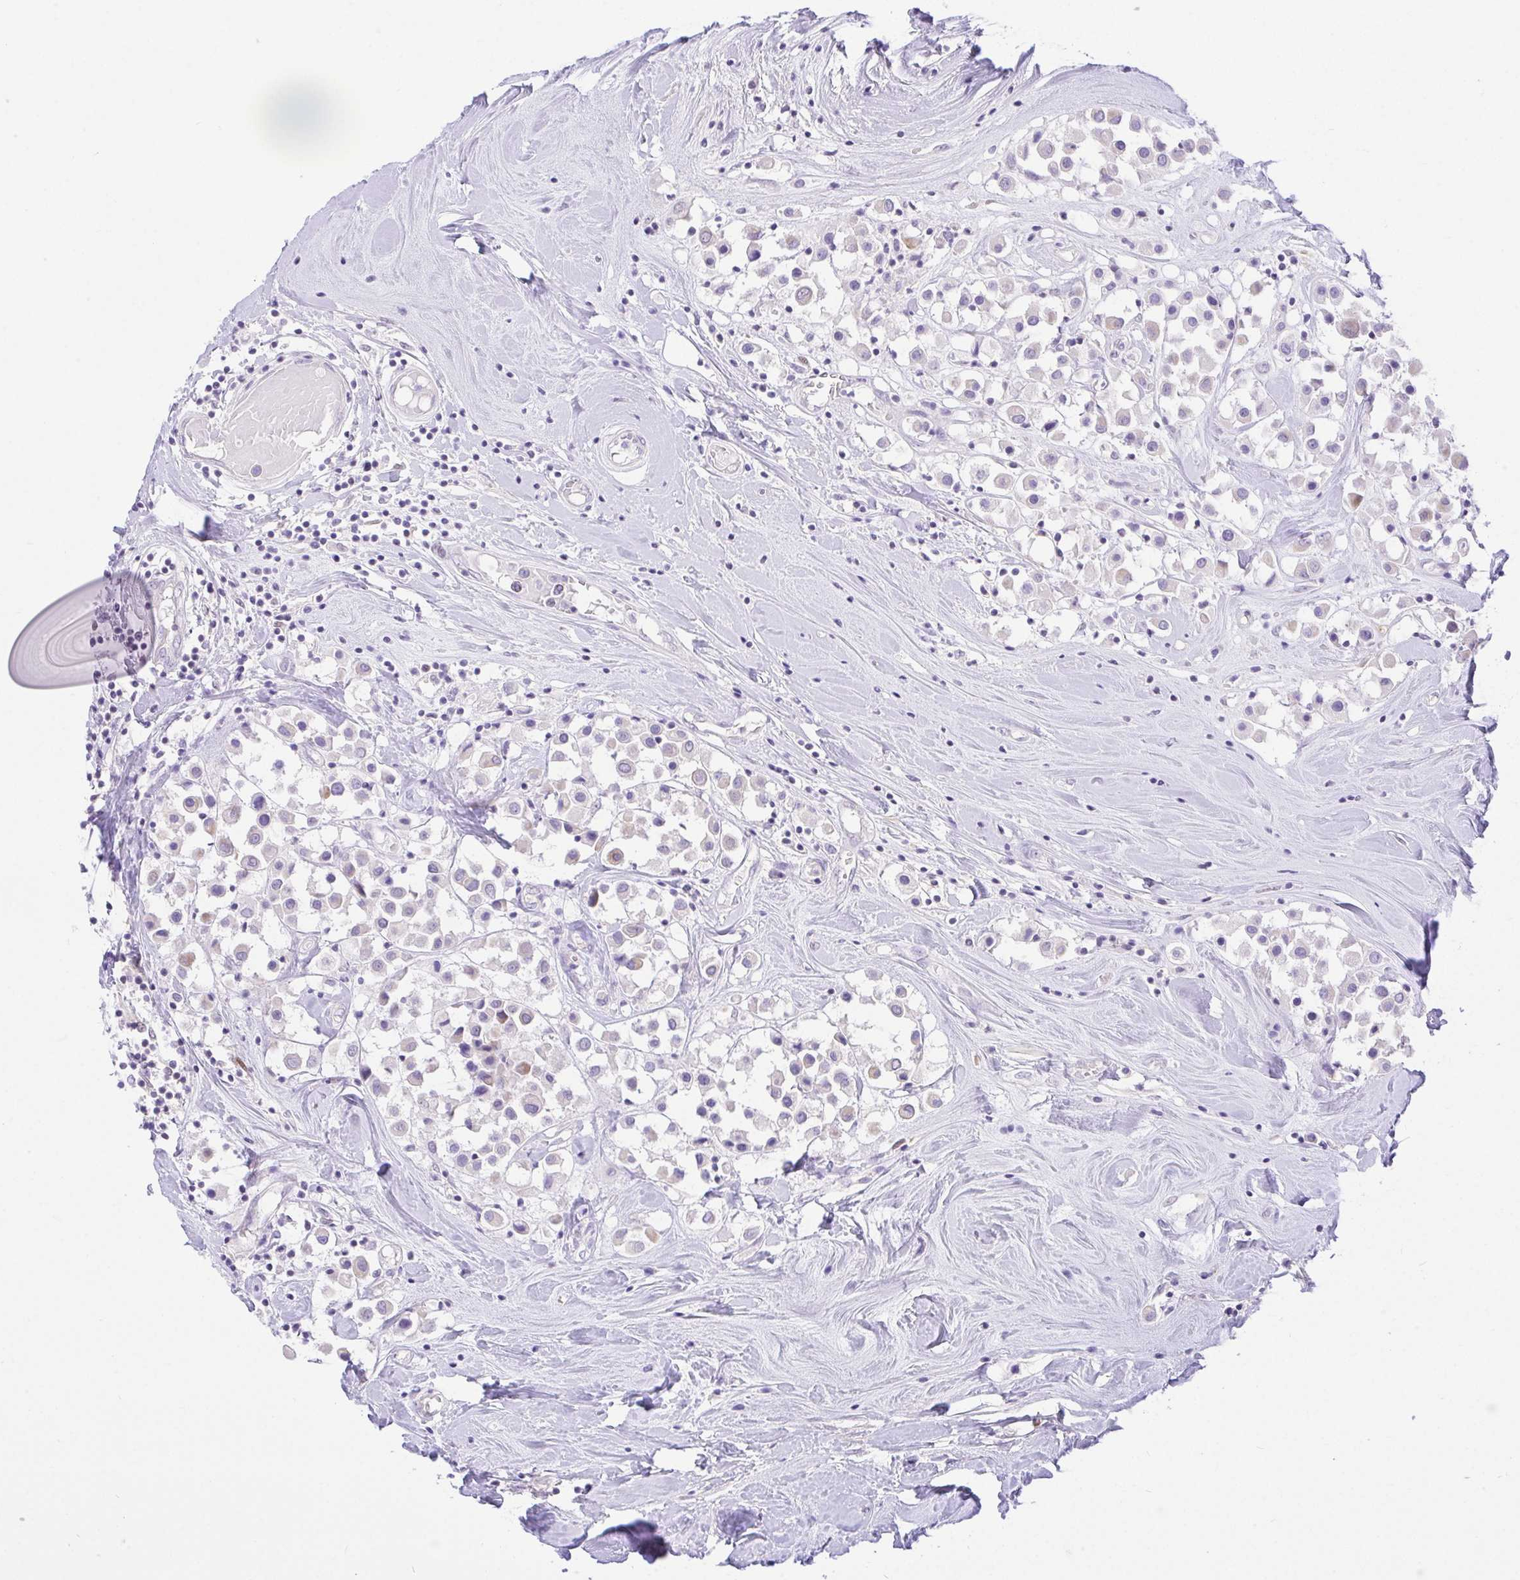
{"staining": {"intensity": "weak", "quantity": "<25%", "location": "cytoplasmic/membranous"}, "tissue": "breast cancer", "cell_type": "Tumor cells", "image_type": "cancer", "snomed": [{"axis": "morphology", "description": "Duct carcinoma"}, {"axis": "topography", "description": "Breast"}], "caption": "Tumor cells show no significant positivity in breast cancer. (DAB (3,3'-diaminobenzidine) immunohistochemistry visualized using brightfield microscopy, high magnification).", "gene": "ZNF101", "patient": {"sex": "female", "age": 61}}